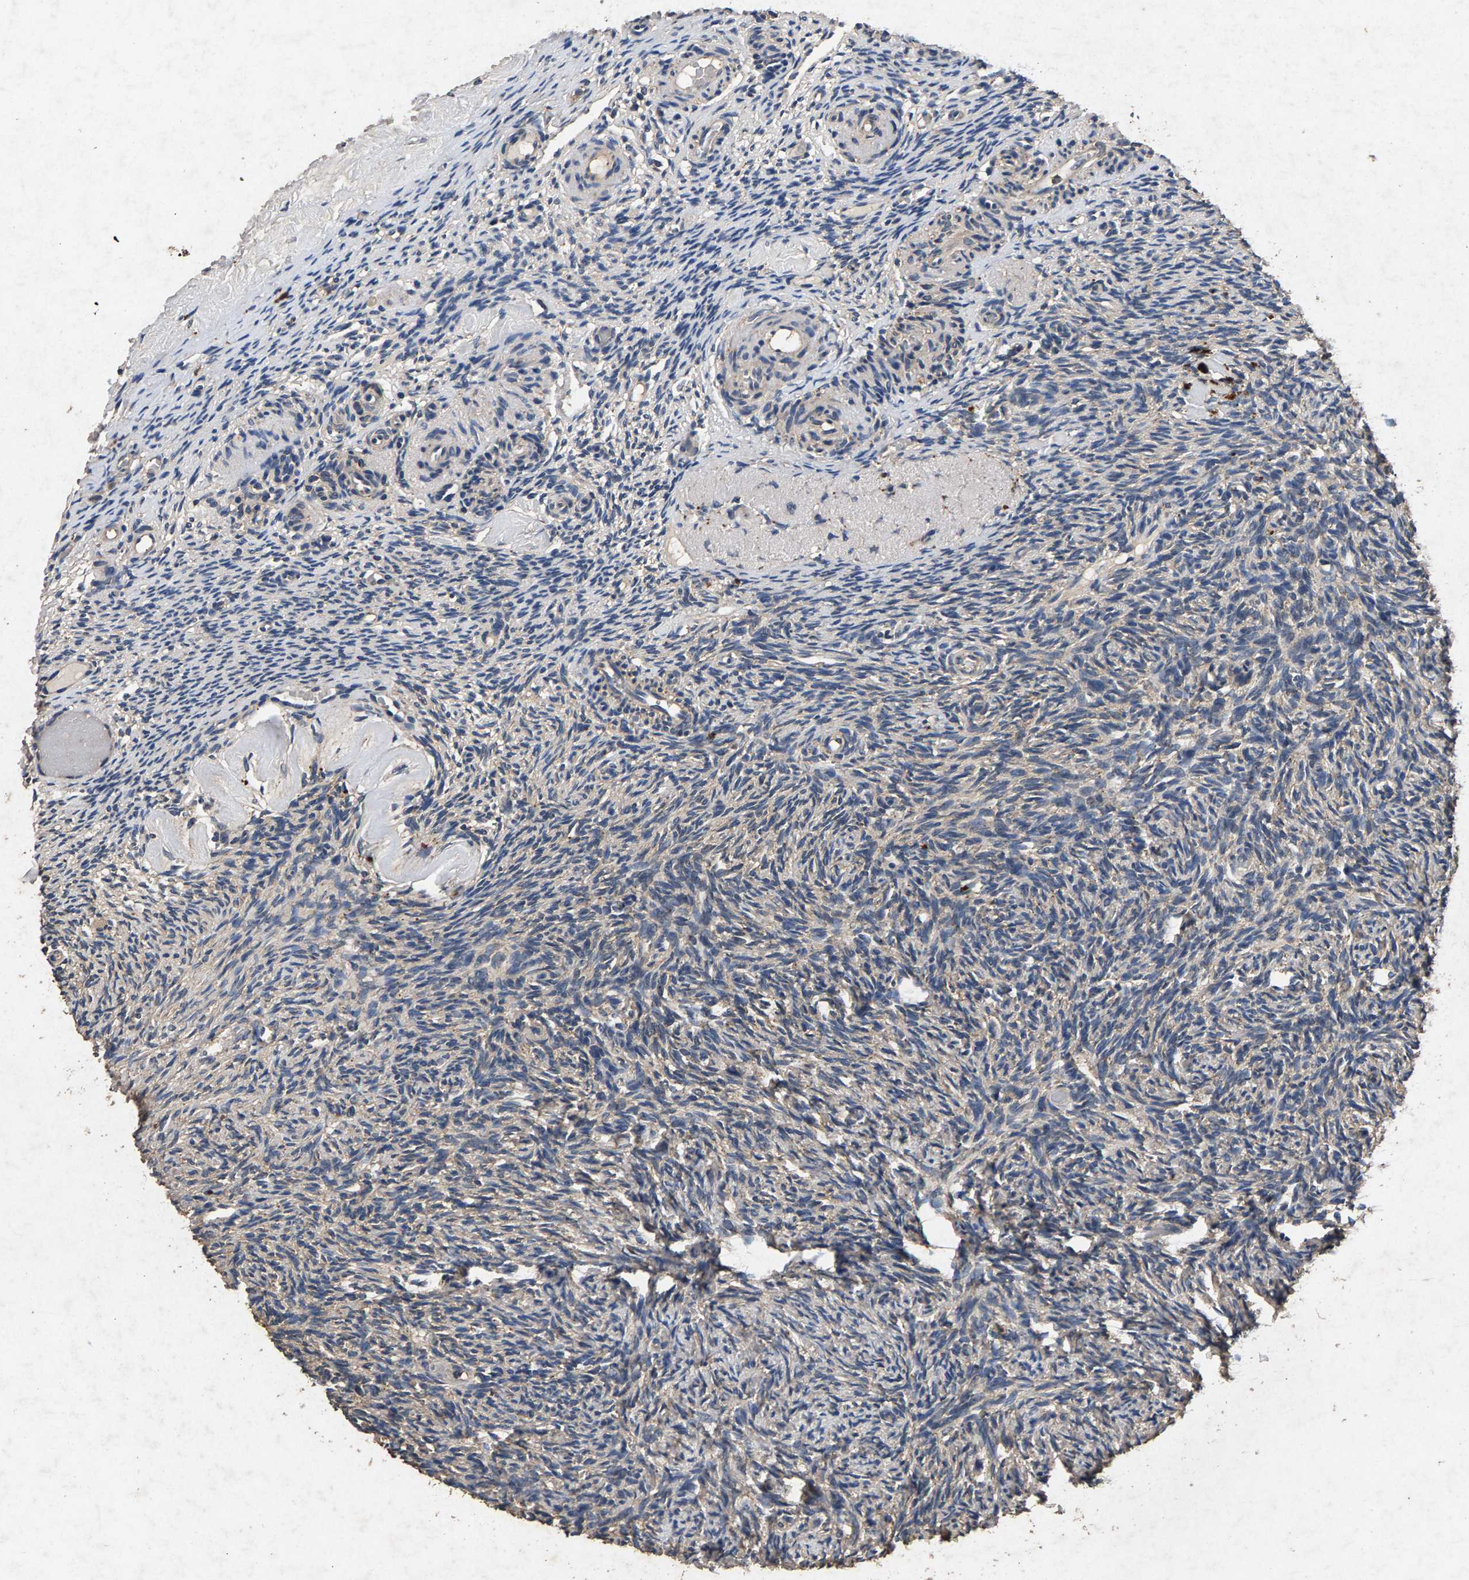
{"staining": {"intensity": "negative", "quantity": "none", "location": "none"}, "tissue": "ovary", "cell_type": "Ovarian stroma cells", "image_type": "normal", "snomed": [{"axis": "morphology", "description": "Normal tissue, NOS"}, {"axis": "topography", "description": "Ovary"}], "caption": "Image shows no significant protein expression in ovarian stroma cells of benign ovary. Brightfield microscopy of immunohistochemistry stained with DAB (3,3'-diaminobenzidine) (brown) and hematoxylin (blue), captured at high magnification.", "gene": "PPP1CC", "patient": {"sex": "female", "age": 60}}